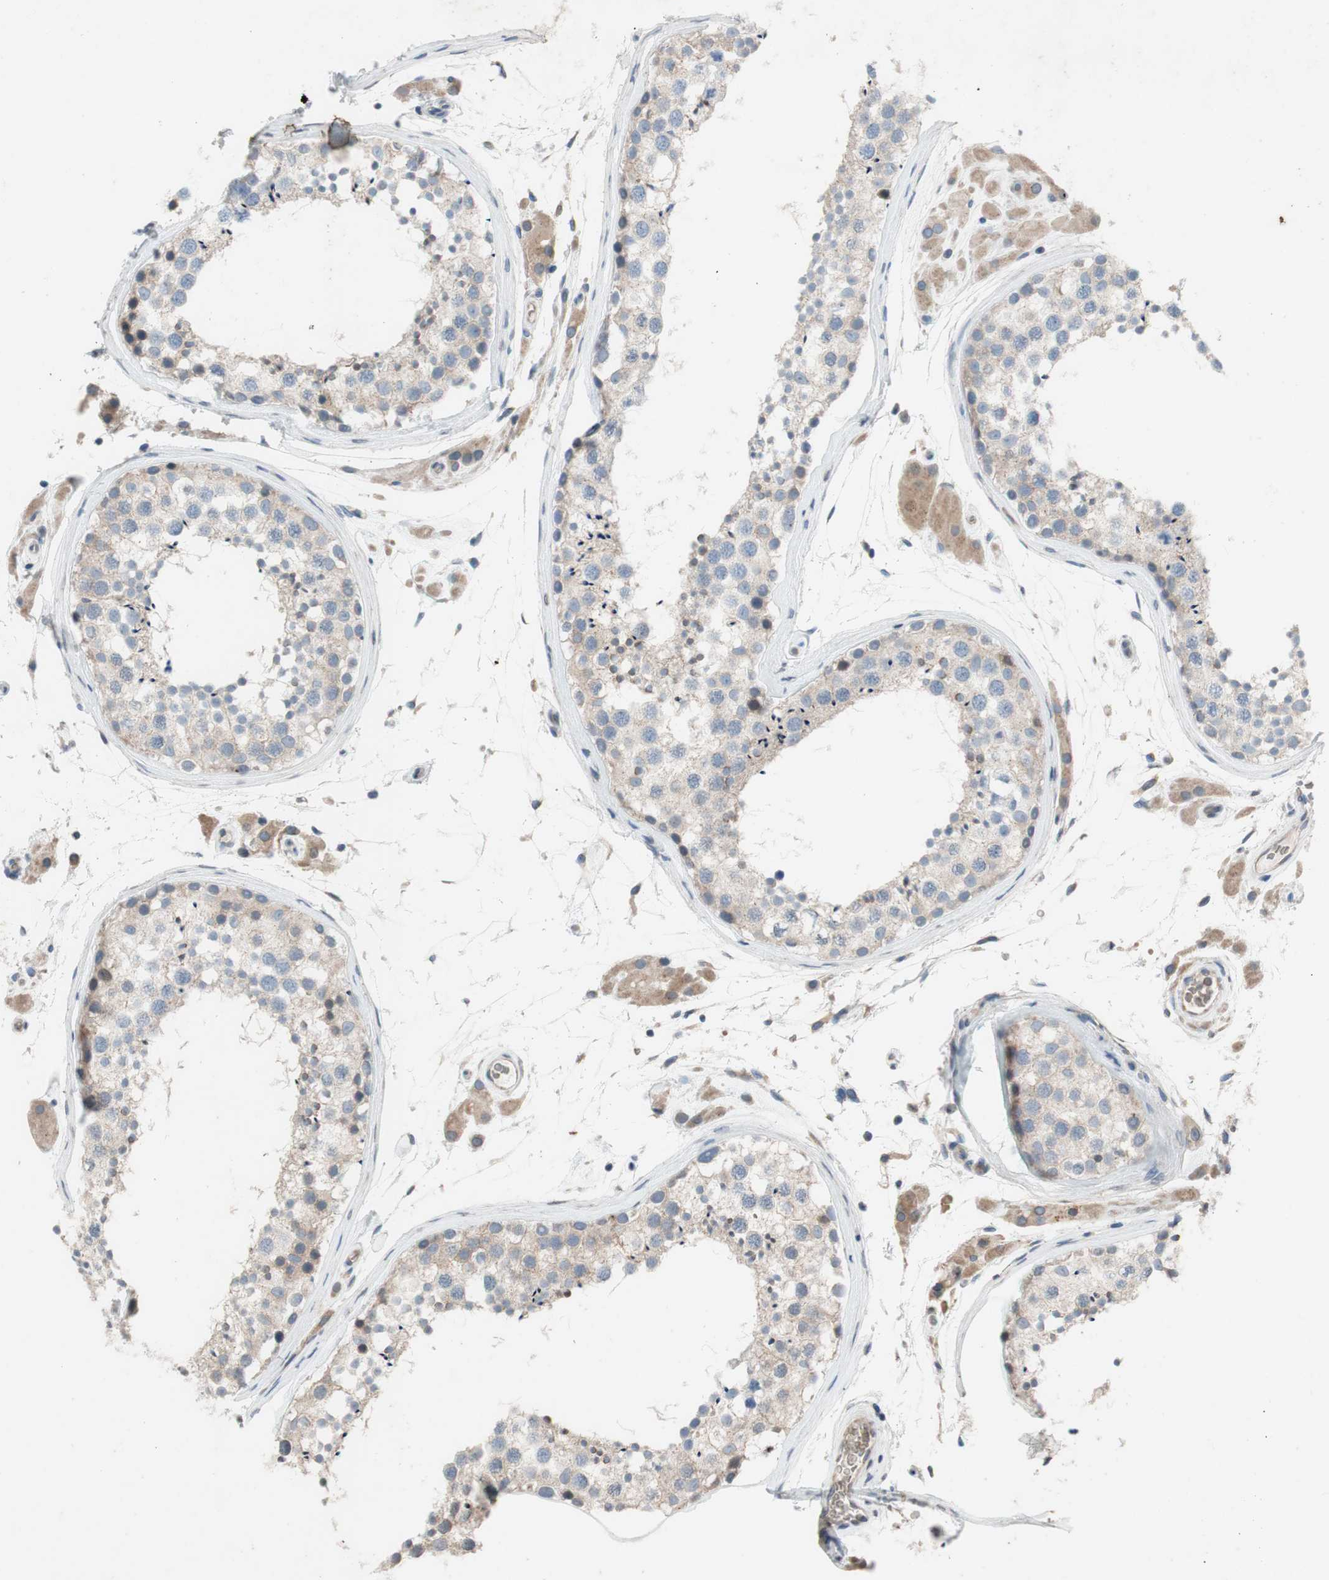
{"staining": {"intensity": "weak", "quantity": ">75%", "location": "cytoplasmic/membranous,nuclear"}, "tissue": "testis", "cell_type": "Cells in seminiferous ducts", "image_type": "normal", "snomed": [{"axis": "morphology", "description": "Normal tissue, NOS"}, {"axis": "topography", "description": "Testis"}], "caption": "A low amount of weak cytoplasmic/membranous,nuclear staining is appreciated in about >75% of cells in seminiferous ducts in unremarkable testis.", "gene": "ADD2", "patient": {"sex": "male", "age": 46}}